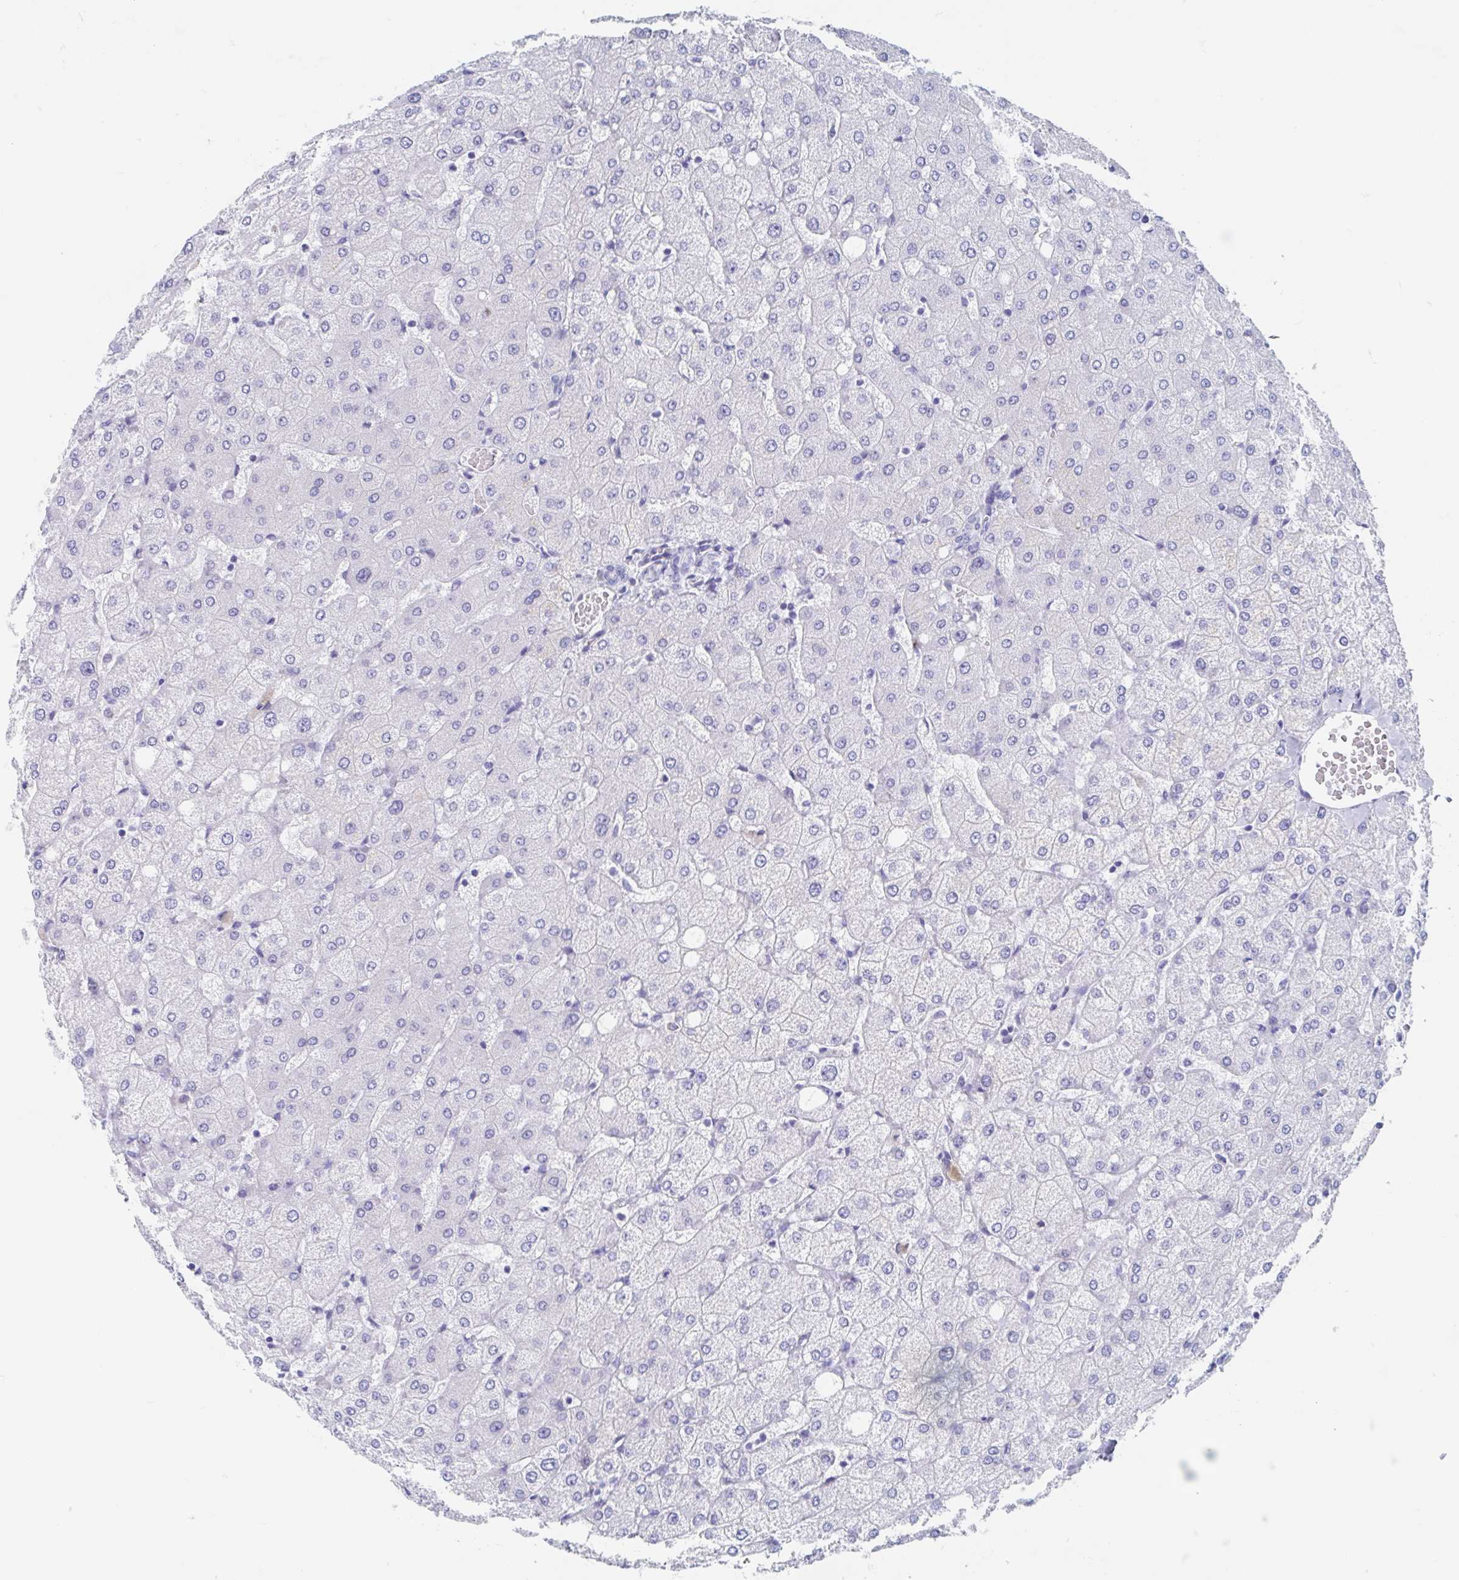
{"staining": {"intensity": "negative", "quantity": "none", "location": "none"}, "tissue": "liver", "cell_type": "Cholangiocytes", "image_type": "normal", "snomed": [{"axis": "morphology", "description": "Normal tissue, NOS"}, {"axis": "topography", "description": "Liver"}], "caption": "Cholangiocytes show no significant protein expression in benign liver.", "gene": "C10orf53", "patient": {"sex": "female", "age": 54}}